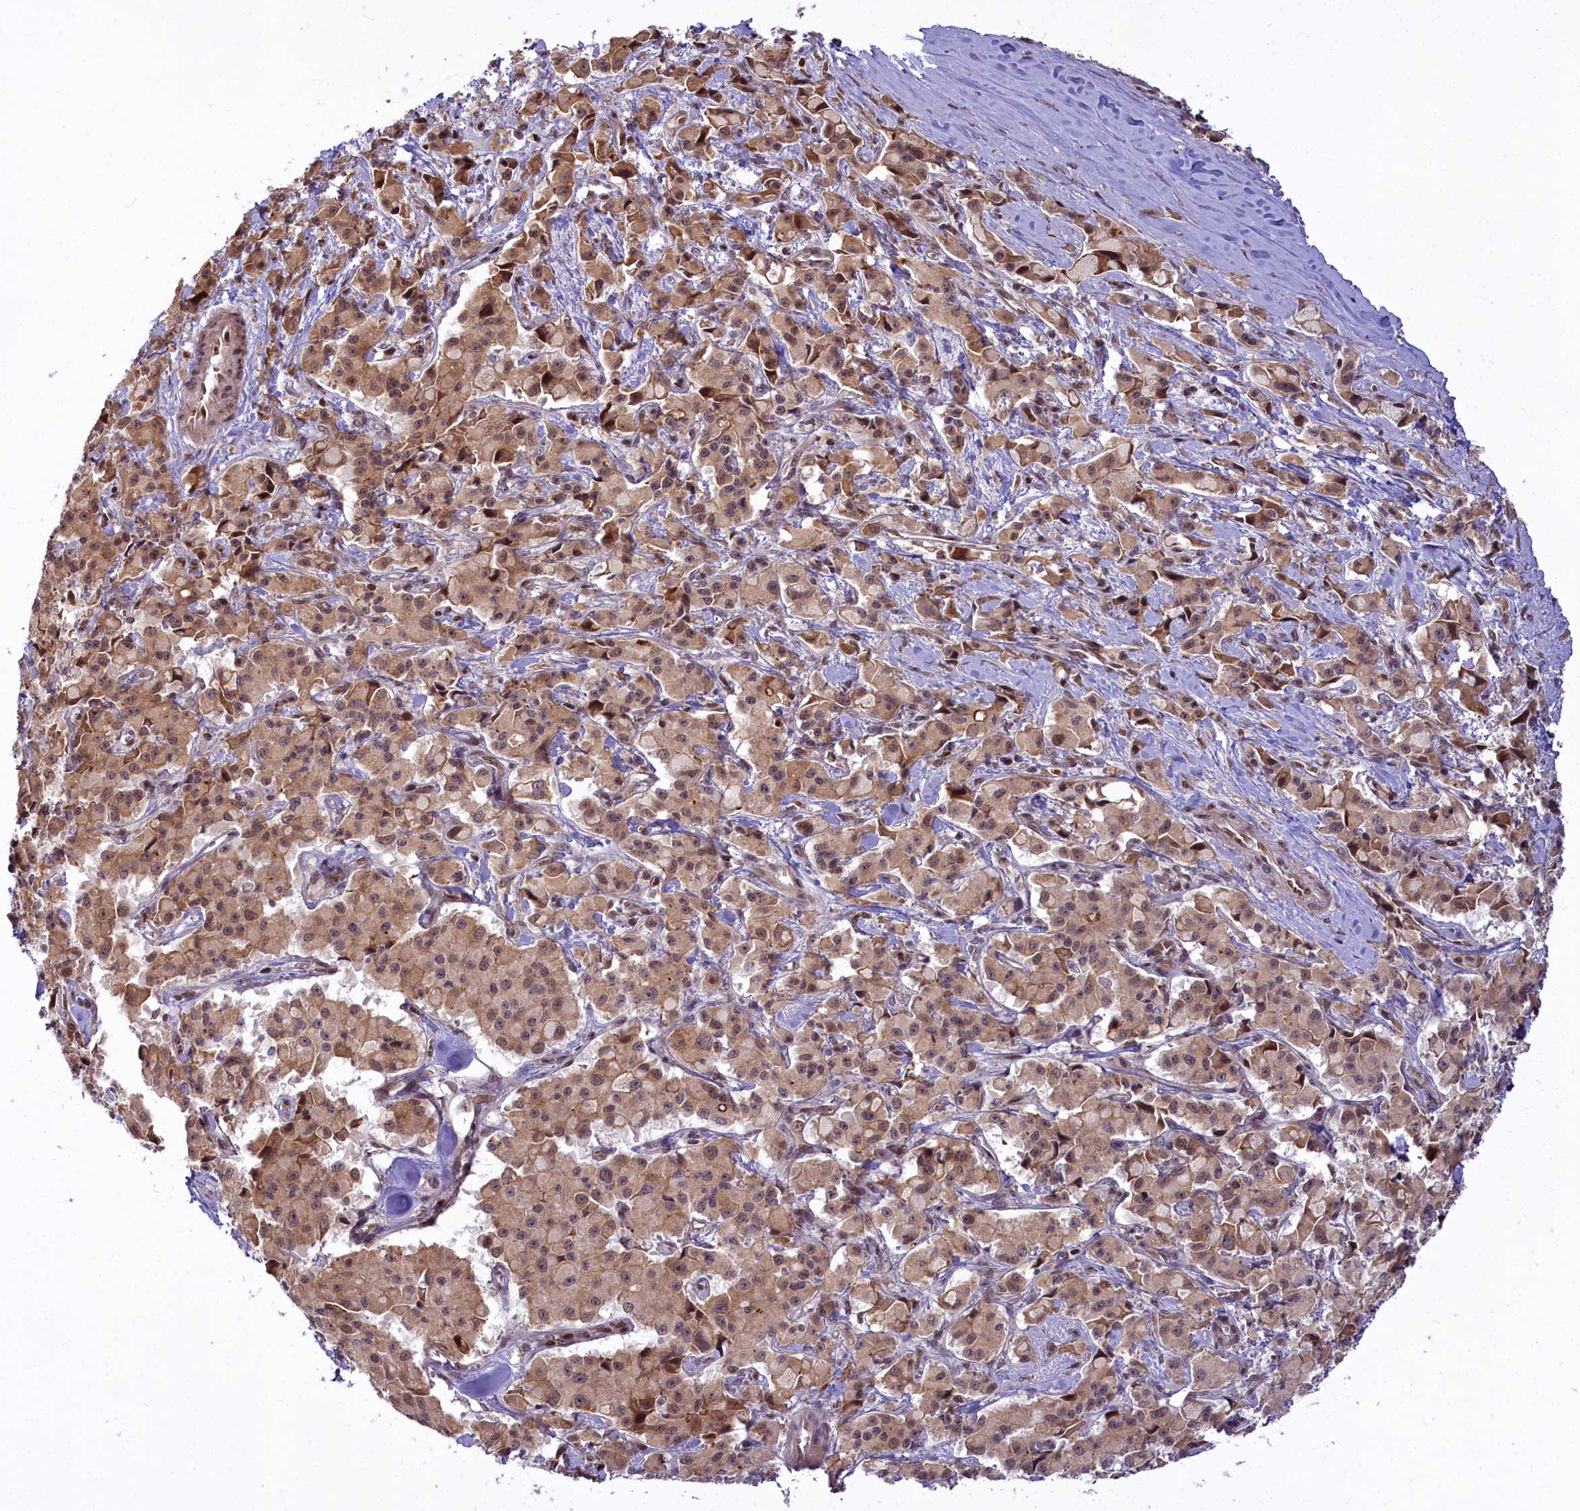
{"staining": {"intensity": "moderate", "quantity": ">75%", "location": "cytoplasmic/membranous,nuclear"}, "tissue": "pancreatic cancer", "cell_type": "Tumor cells", "image_type": "cancer", "snomed": [{"axis": "morphology", "description": "Adenocarcinoma, NOS"}, {"axis": "topography", "description": "Pancreas"}], "caption": "Immunohistochemistry histopathology image of neoplastic tissue: pancreatic cancer stained using IHC shows medium levels of moderate protein expression localized specifically in the cytoplasmic/membranous and nuclear of tumor cells, appearing as a cytoplasmic/membranous and nuclear brown color.", "gene": "CARD8", "patient": {"sex": "male", "age": 65}}